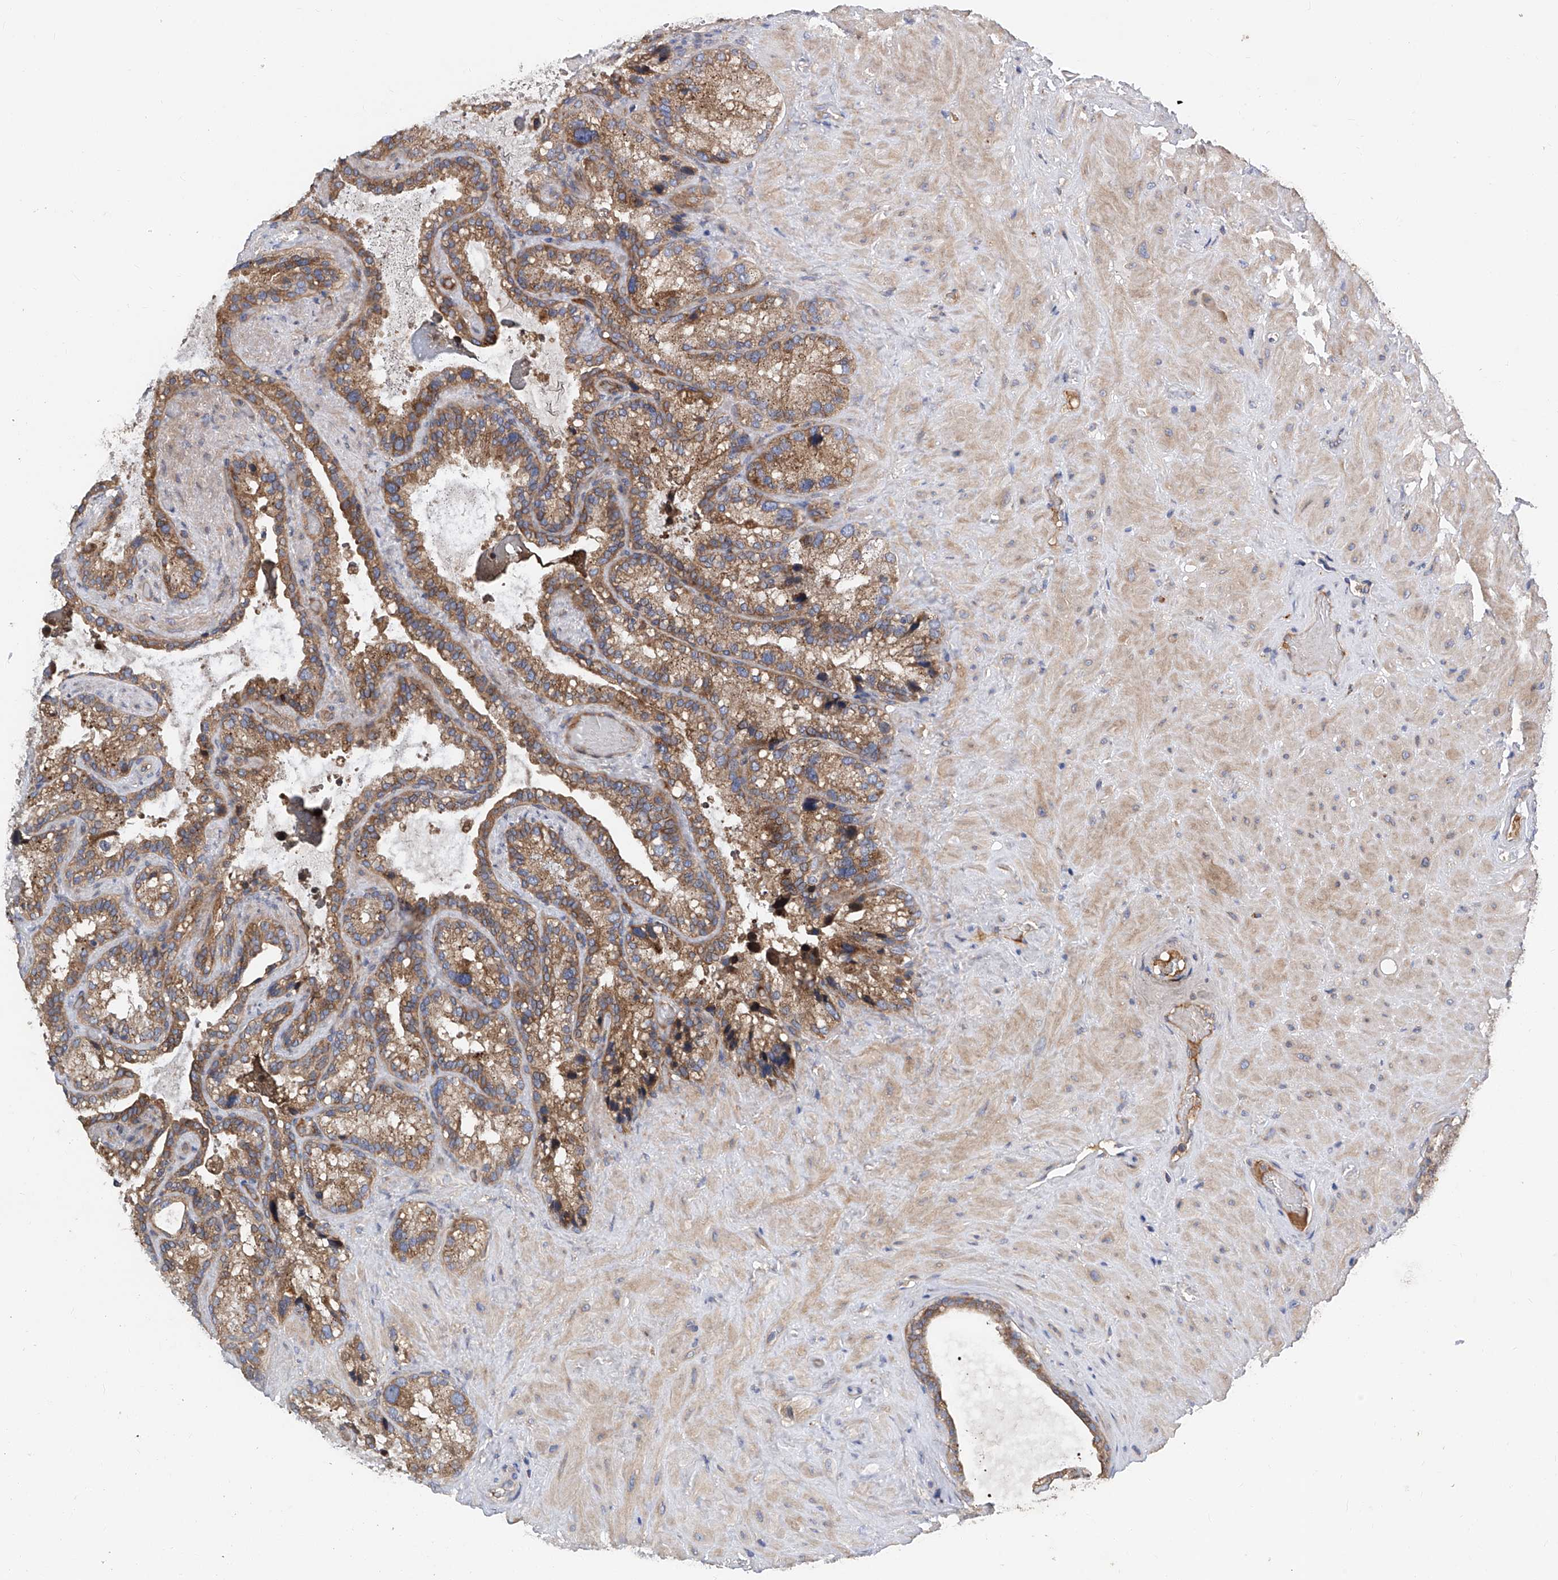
{"staining": {"intensity": "moderate", "quantity": ">75%", "location": "cytoplasmic/membranous"}, "tissue": "seminal vesicle", "cell_type": "Glandular cells", "image_type": "normal", "snomed": [{"axis": "morphology", "description": "Normal tissue, NOS"}, {"axis": "topography", "description": "Prostate"}, {"axis": "topography", "description": "Seminal veicle"}], "caption": "Seminal vesicle stained for a protein reveals moderate cytoplasmic/membranous positivity in glandular cells.", "gene": "PTK2", "patient": {"sex": "male", "age": 68}}